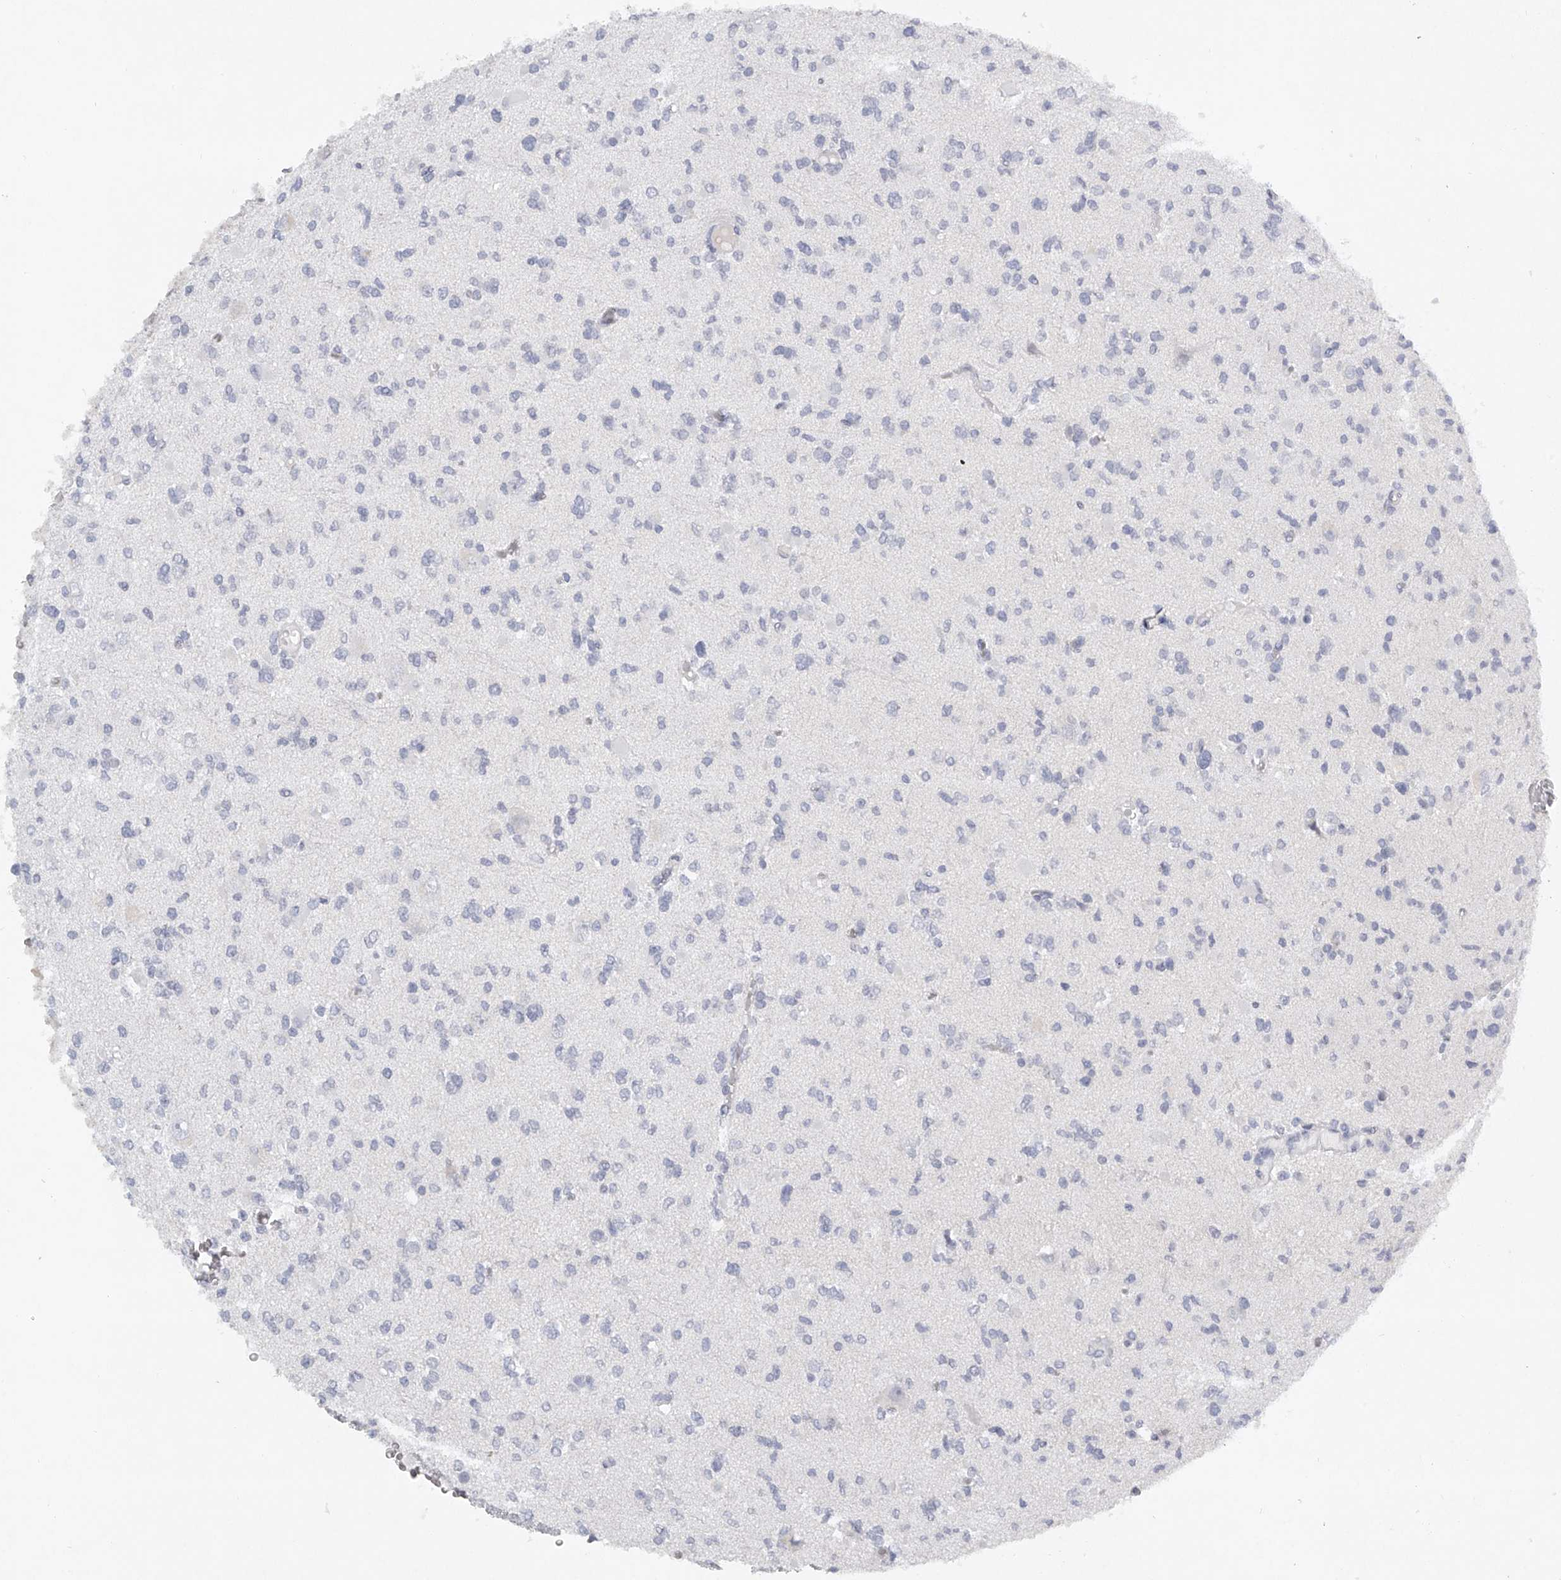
{"staining": {"intensity": "negative", "quantity": "none", "location": "none"}, "tissue": "glioma", "cell_type": "Tumor cells", "image_type": "cancer", "snomed": [{"axis": "morphology", "description": "Glioma, malignant, Low grade"}, {"axis": "topography", "description": "Brain"}], "caption": "Immunohistochemistry image of human malignant glioma (low-grade) stained for a protein (brown), which displays no expression in tumor cells. (Stains: DAB IHC with hematoxylin counter stain, Microscopy: brightfield microscopy at high magnification).", "gene": "FAT2", "patient": {"sex": "female", "age": 22}}